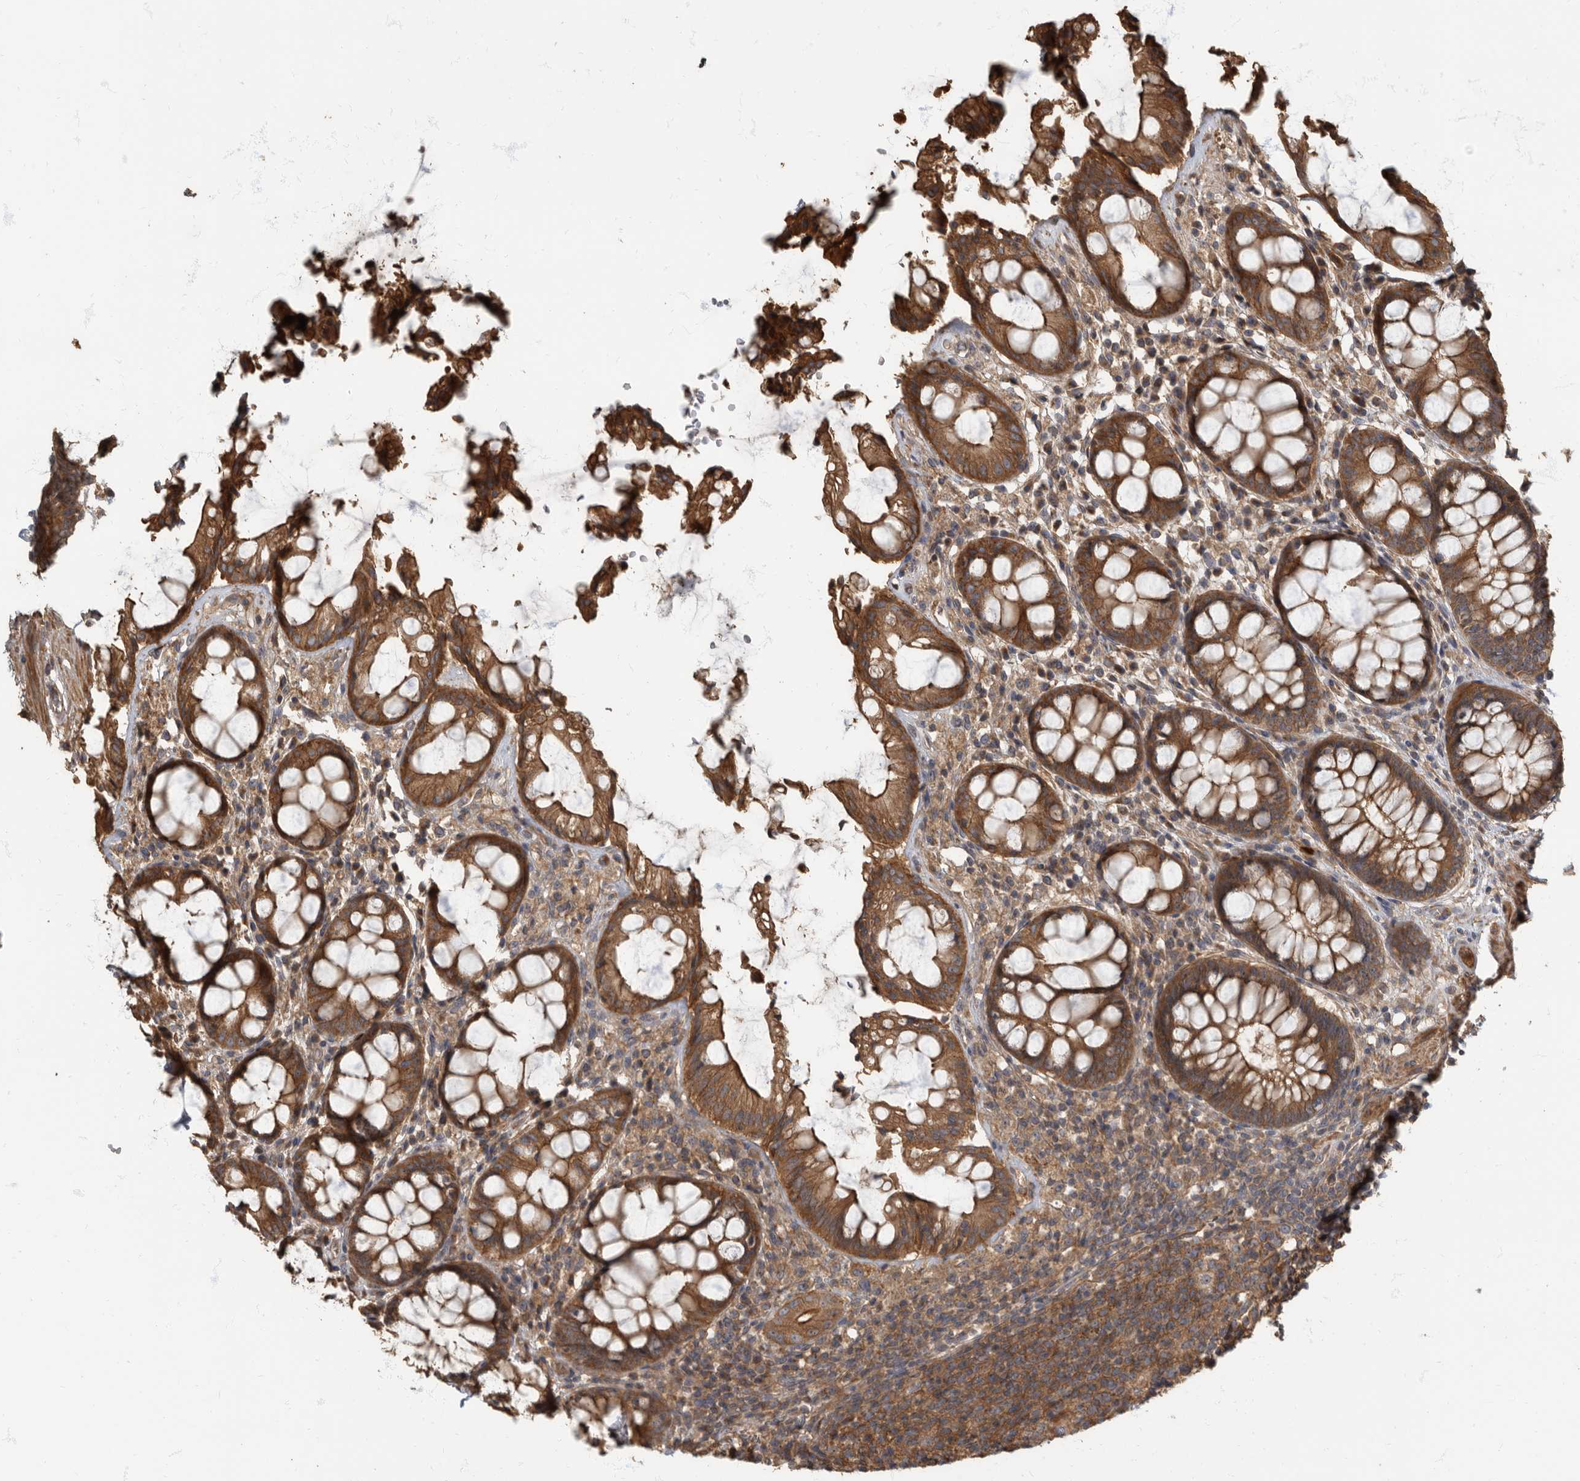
{"staining": {"intensity": "strong", "quantity": ">75%", "location": "cytoplasmic/membranous"}, "tissue": "rectum", "cell_type": "Glandular cells", "image_type": "normal", "snomed": [{"axis": "morphology", "description": "Normal tissue, NOS"}, {"axis": "topography", "description": "Rectum"}], "caption": "Immunohistochemical staining of unremarkable rectum shows >75% levels of strong cytoplasmic/membranous protein staining in about >75% of glandular cells. The staining is performed using DAB brown chromogen to label protein expression. The nuclei are counter-stained blue using hematoxylin.", "gene": "DAAM1", "patient": {"sex": "male", "age": 64}}